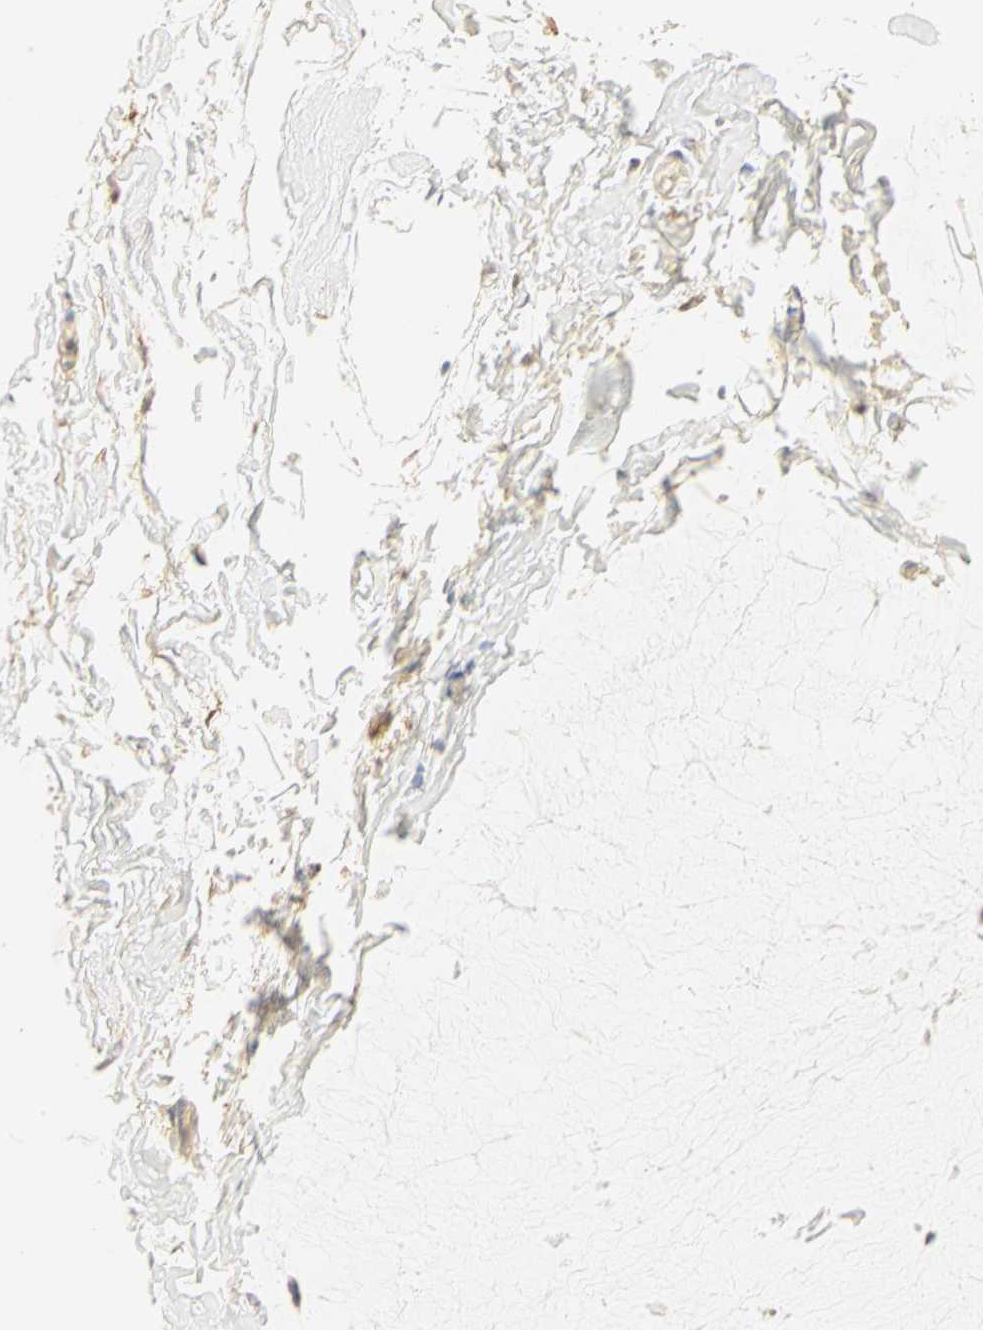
{"staining": {"intensity": "weak", "quantity": "25%-75%", "location": "cytoplasmic/membranous"}, "tissue": "ovarian cancer", "cell_type": "Tumor cells", "image_type": "cancer", "snomed": [{"axis": "morphology", "description": "Cystadenocarcinoma, mucinous, NOS"}, {"axis": "topography", "description": "Ovary"}], "caption": "Immunohistochemical staining of ovarian mucinous cystadenocarcinoma shows low levels of weak cytoplasmic/membranous expression in about 25%-75% of tumor cells.", "gene": "GNRH2", "patient": {"sex": "female", "age": 39}}